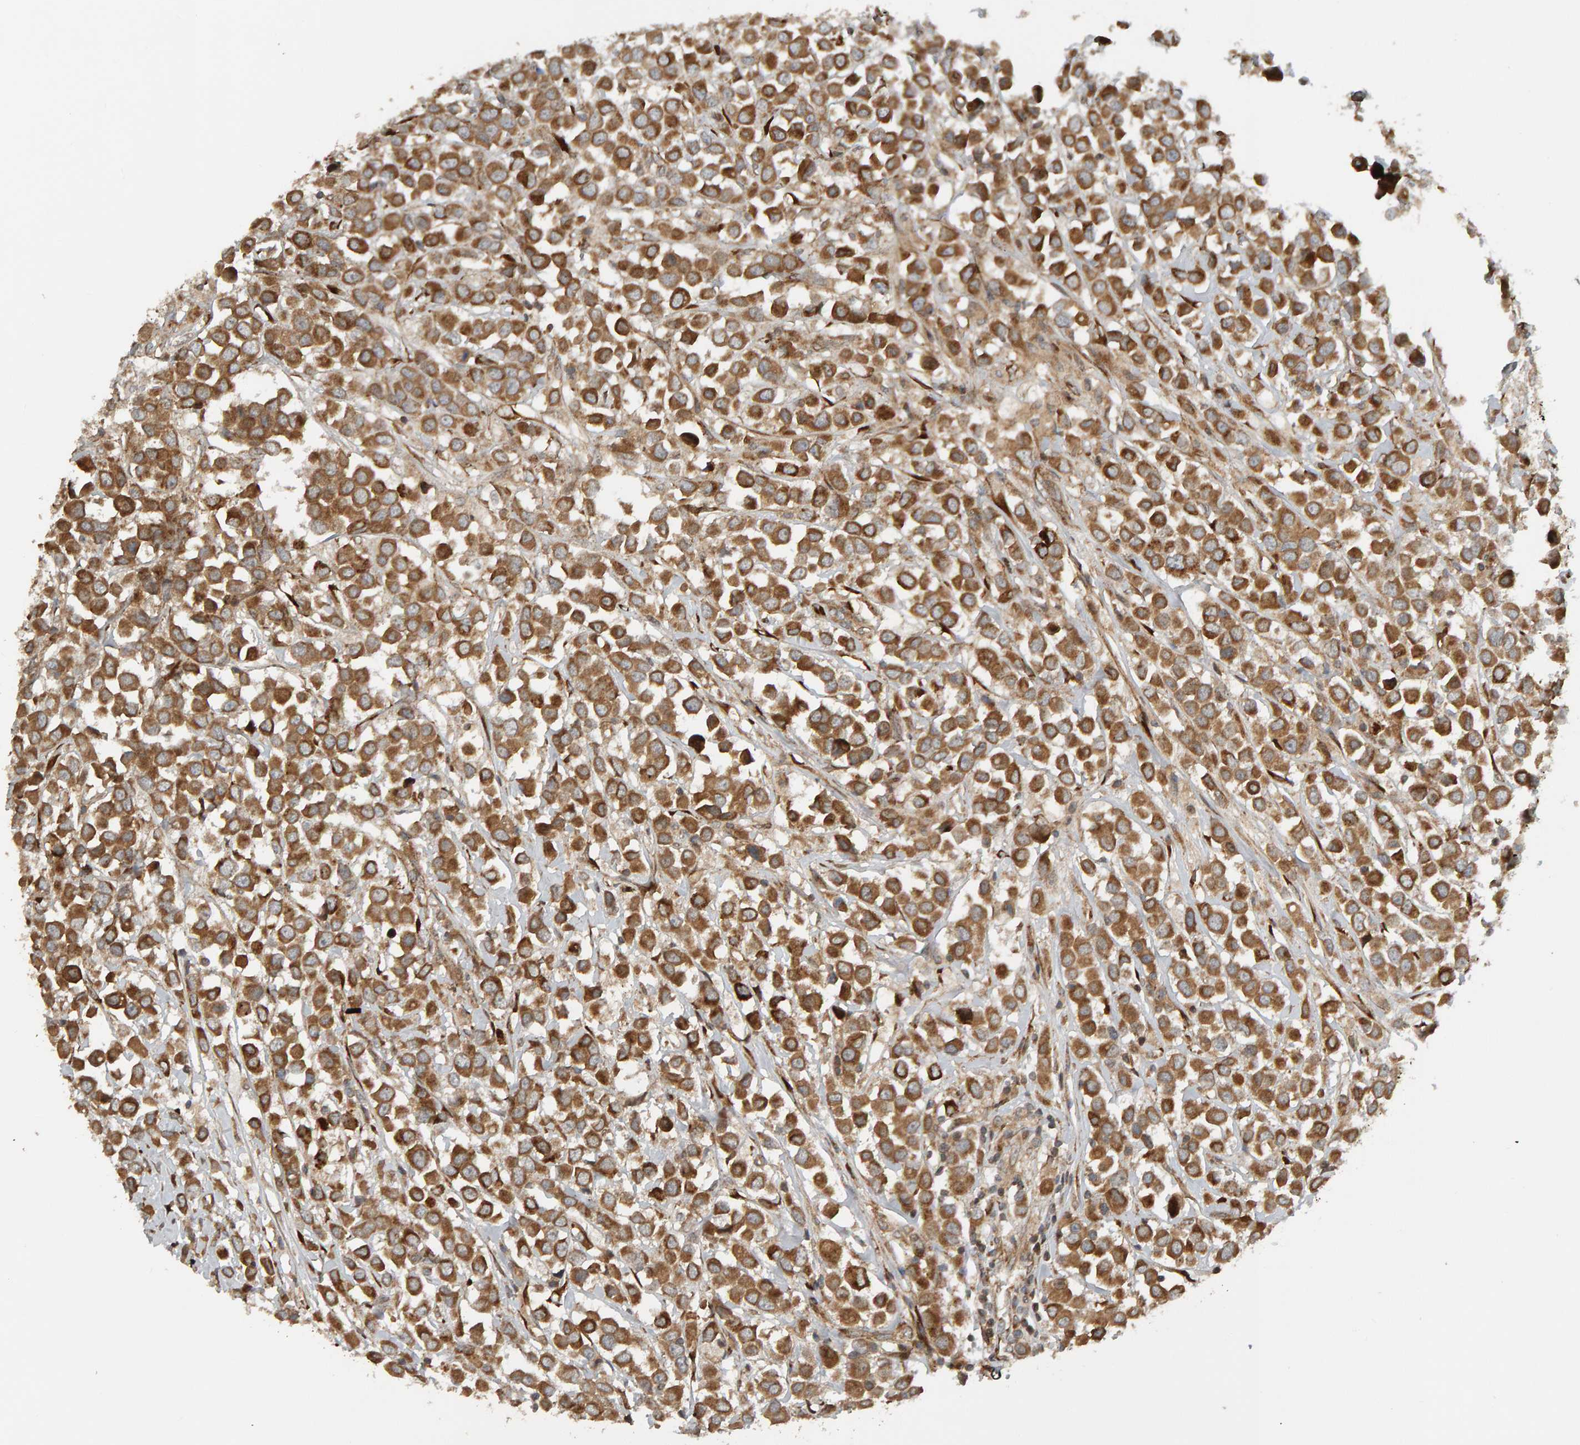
{"staining": {"intensity": "moderate", "quantity": ">75%", "location": "cytoplasmic/membranous"}, "tissue": "breast cancer", "cell_type": "Tumor cells", "image_type": "cancer", "snomed": [{"axis": "morphology", "description": "Duct carcinoma"}, {"axis": "topography", "description": "Breast"}], "caption": "Immunohistochemistry of breast cancer shows medium levels of moderate cytoplasmic/membranous expression in about >75% of tumor cells.", "gene": "ZFAND1", "patient": {"sex": "female", "age": 61}}